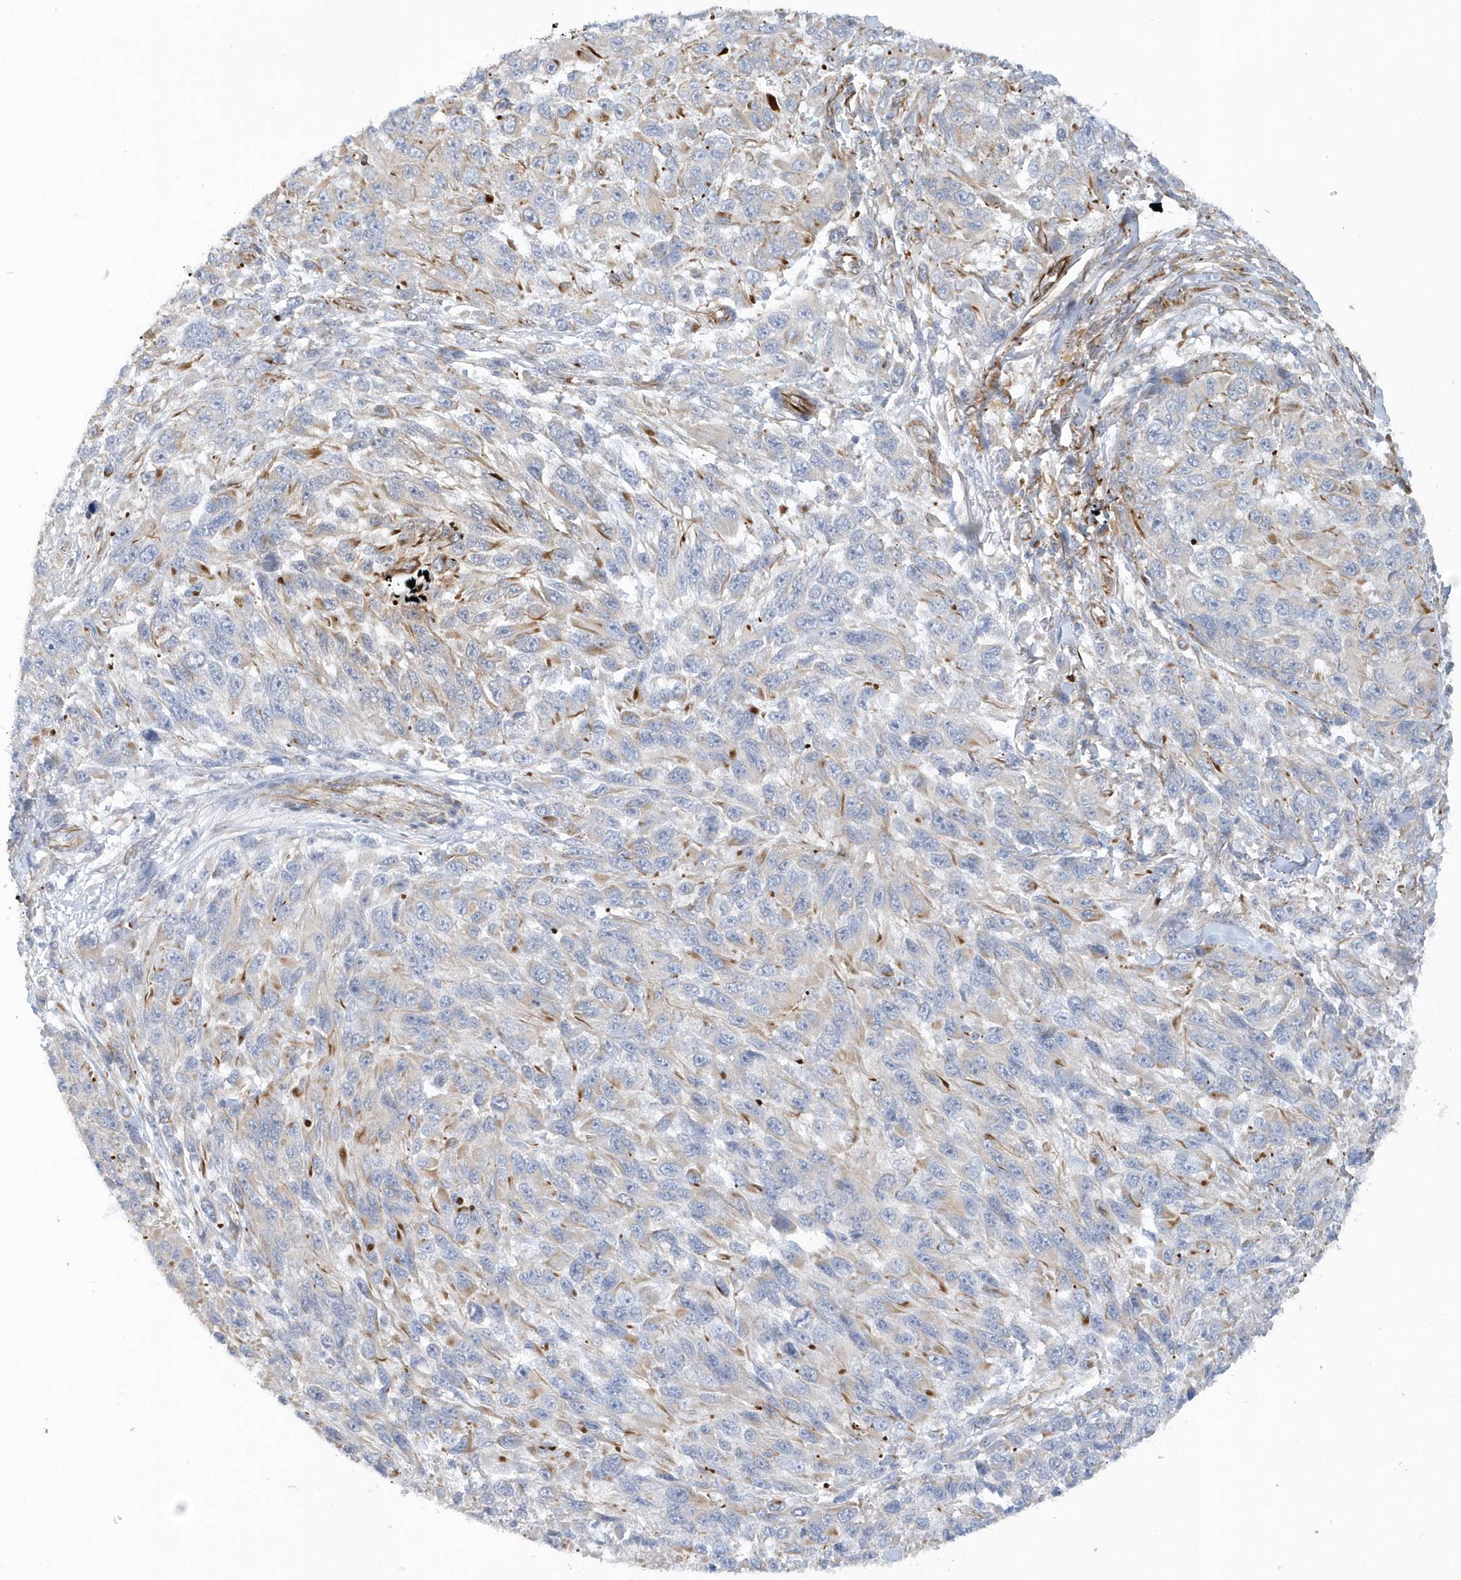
{"staining": {"intensity": "negative", "quantity": "none", "location": "none"}, "tissue": "melanoma", "cell_type": "Tumor cells", "image_type": "cancer", "snomed": [{"axis": "morphology", "description": "Malignant melanoma, NOS"}, {"axis": "topography", "description": "Skin"}], "caption": "A high-resolution histopathology image shows immunohistochemistry staining of melanoma, which shows no significant expression in tumor cells. (Immunohistochemistry (ihc), brightfield microscopy, high magnification).", "gene": "RAB17", "patient": {"sex": "female", "age": 96}}